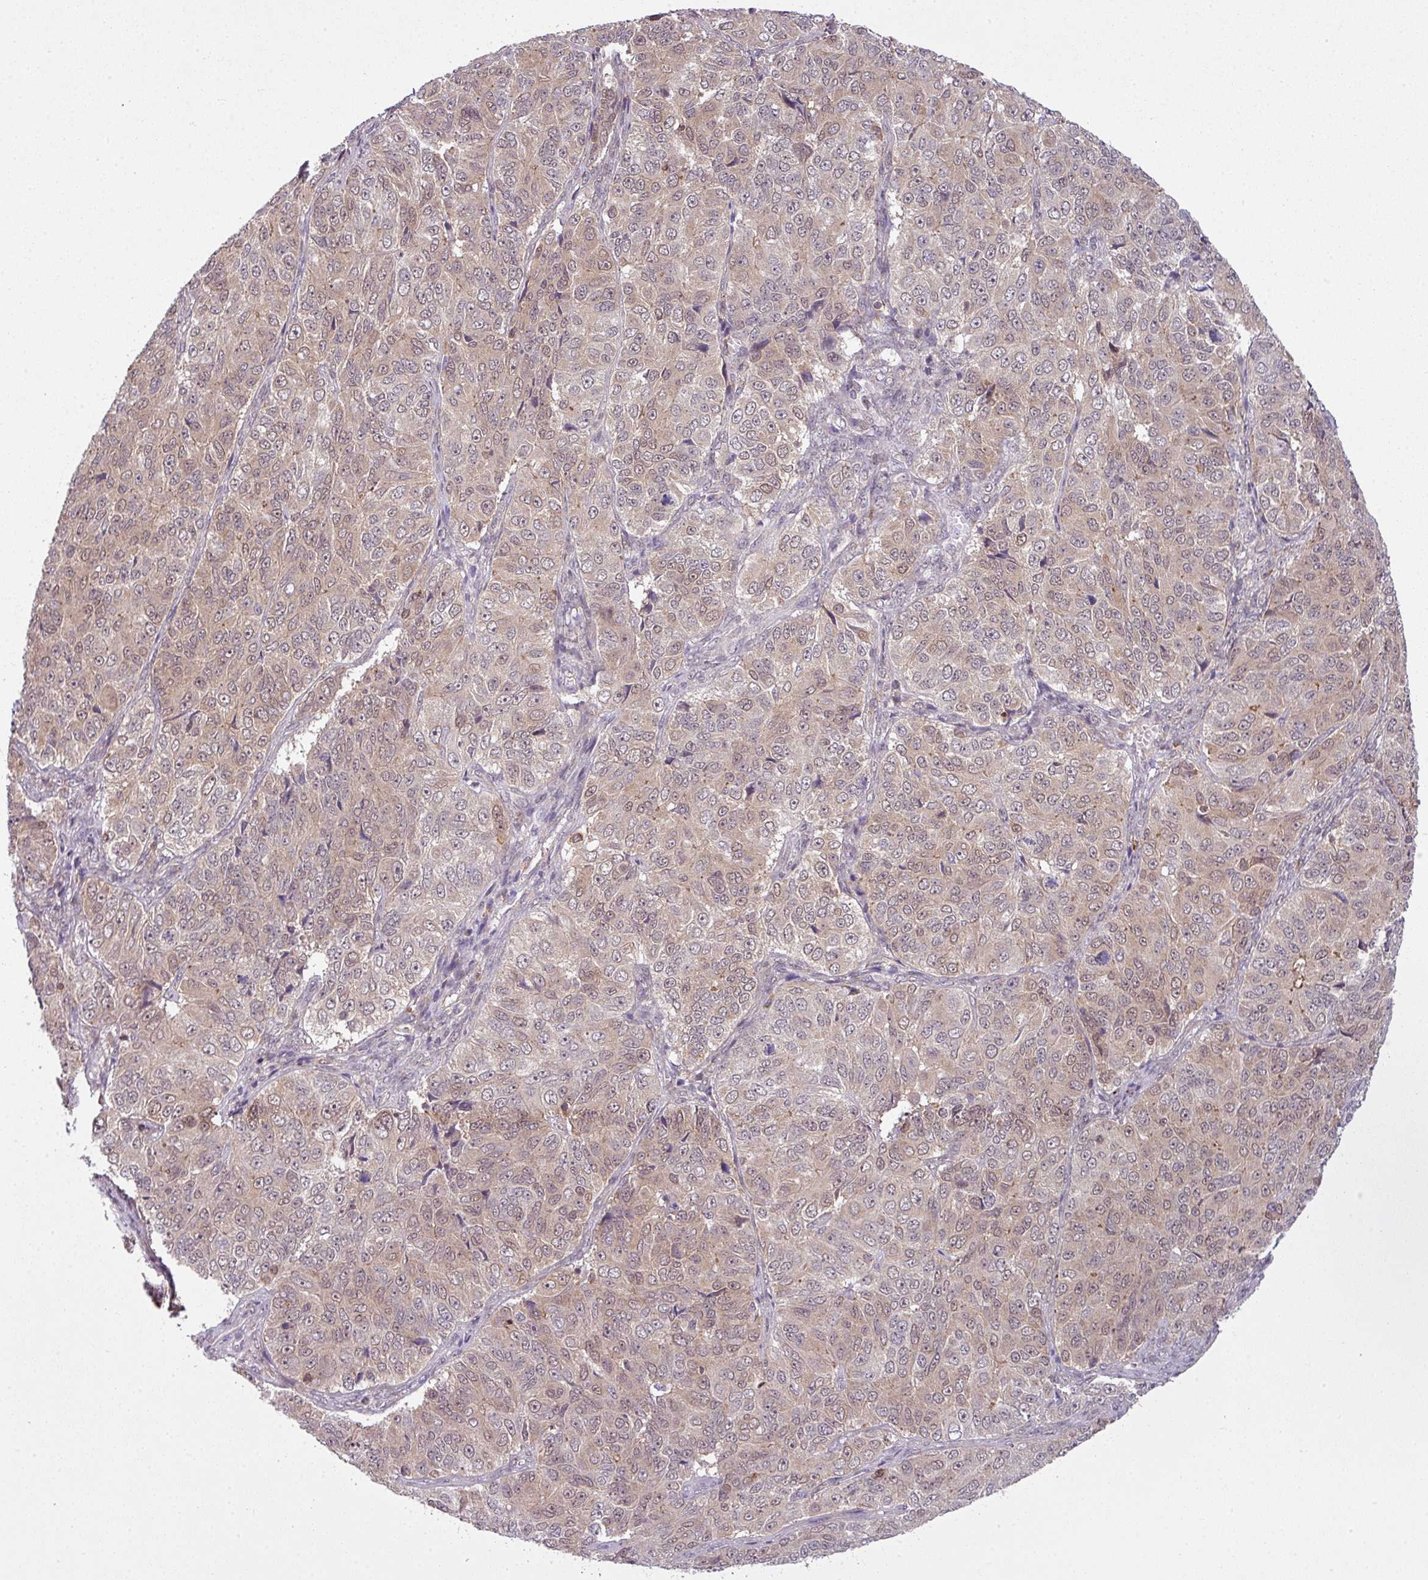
{"staining": {"intensity": "weak", "quantity": ">75%", "location": "cytoplasmic/membranous,nuclear"}, "tissue": "ovarian cancer", "cell_type": "Tumor cells", "image_type": "cancer", "snomed": [{"axis": "morphology", "description": "Carcinoma, endometroid"}, {"axis": "topography", "description": "Ovary"}], "caption": "This histopathology image demonstrates immunohistochemistry (IHC) staining of human ovarian cancer (endometroid carcinoma), with low weak cytoplasmic/membranous and nuclear staining in about >75% of tumor cells.", "gene": "ZC2HC1C", "patient": {"sex": "female", "age": 51}}